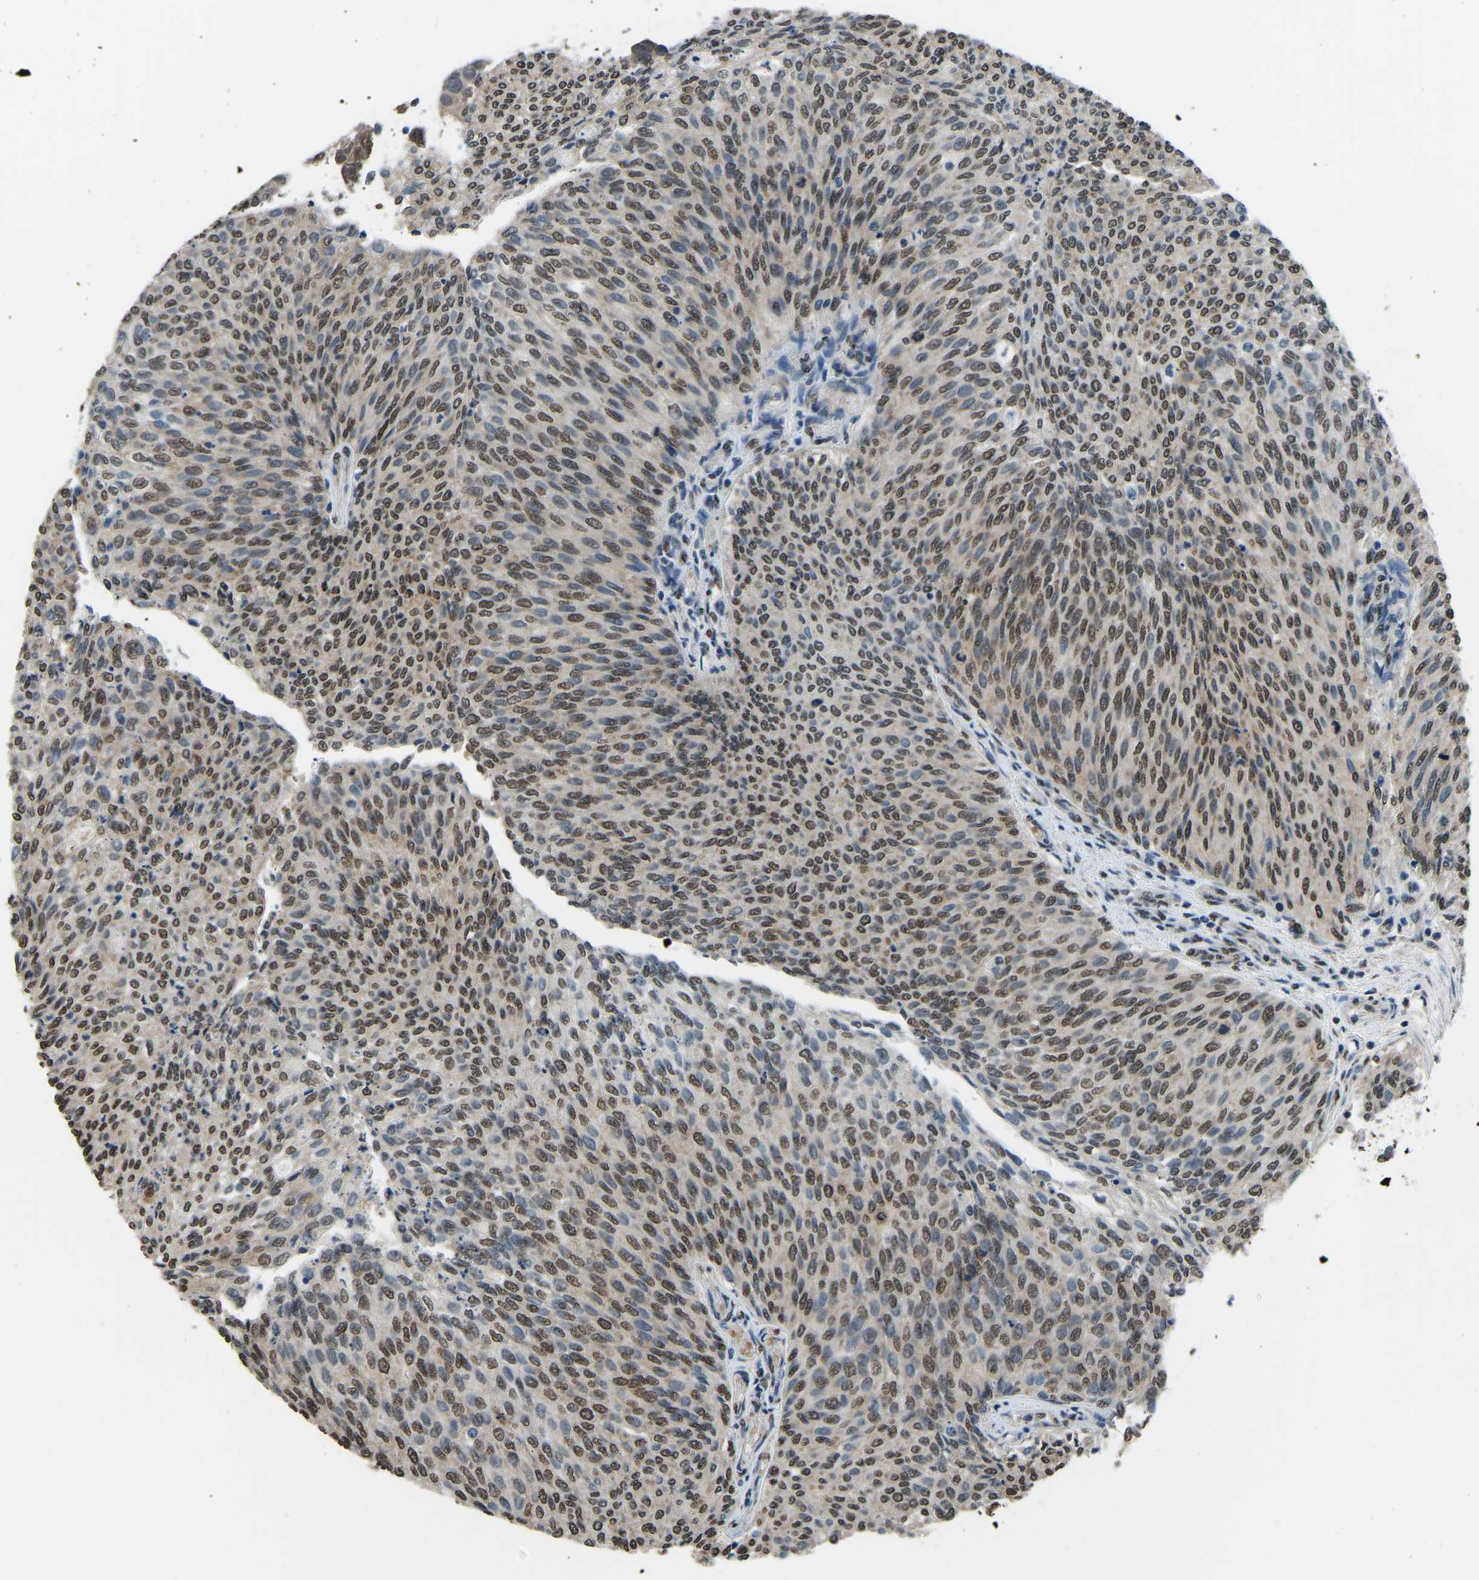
{"staining": {"intensity": "moderate", "quantity": ">75%", "location": "nuclear"}, "tissue": "urothelial cancer", "cell_type": "Tumor cells", "image_type": "cancer", "snomed": [{"axis": "morphology", "description": "Urothelial carcinoma, Low grade"}, {"axis": "topography", "description": "Urinary bladder"}], "caption": "Immunohistochemical staining of human urothelial cancer shows medium levels of moderate nuclear protein positivity in approximately >75% of tumor cells.", "gene": "FOS", "patient": {"sex": "female", "age": 79}}